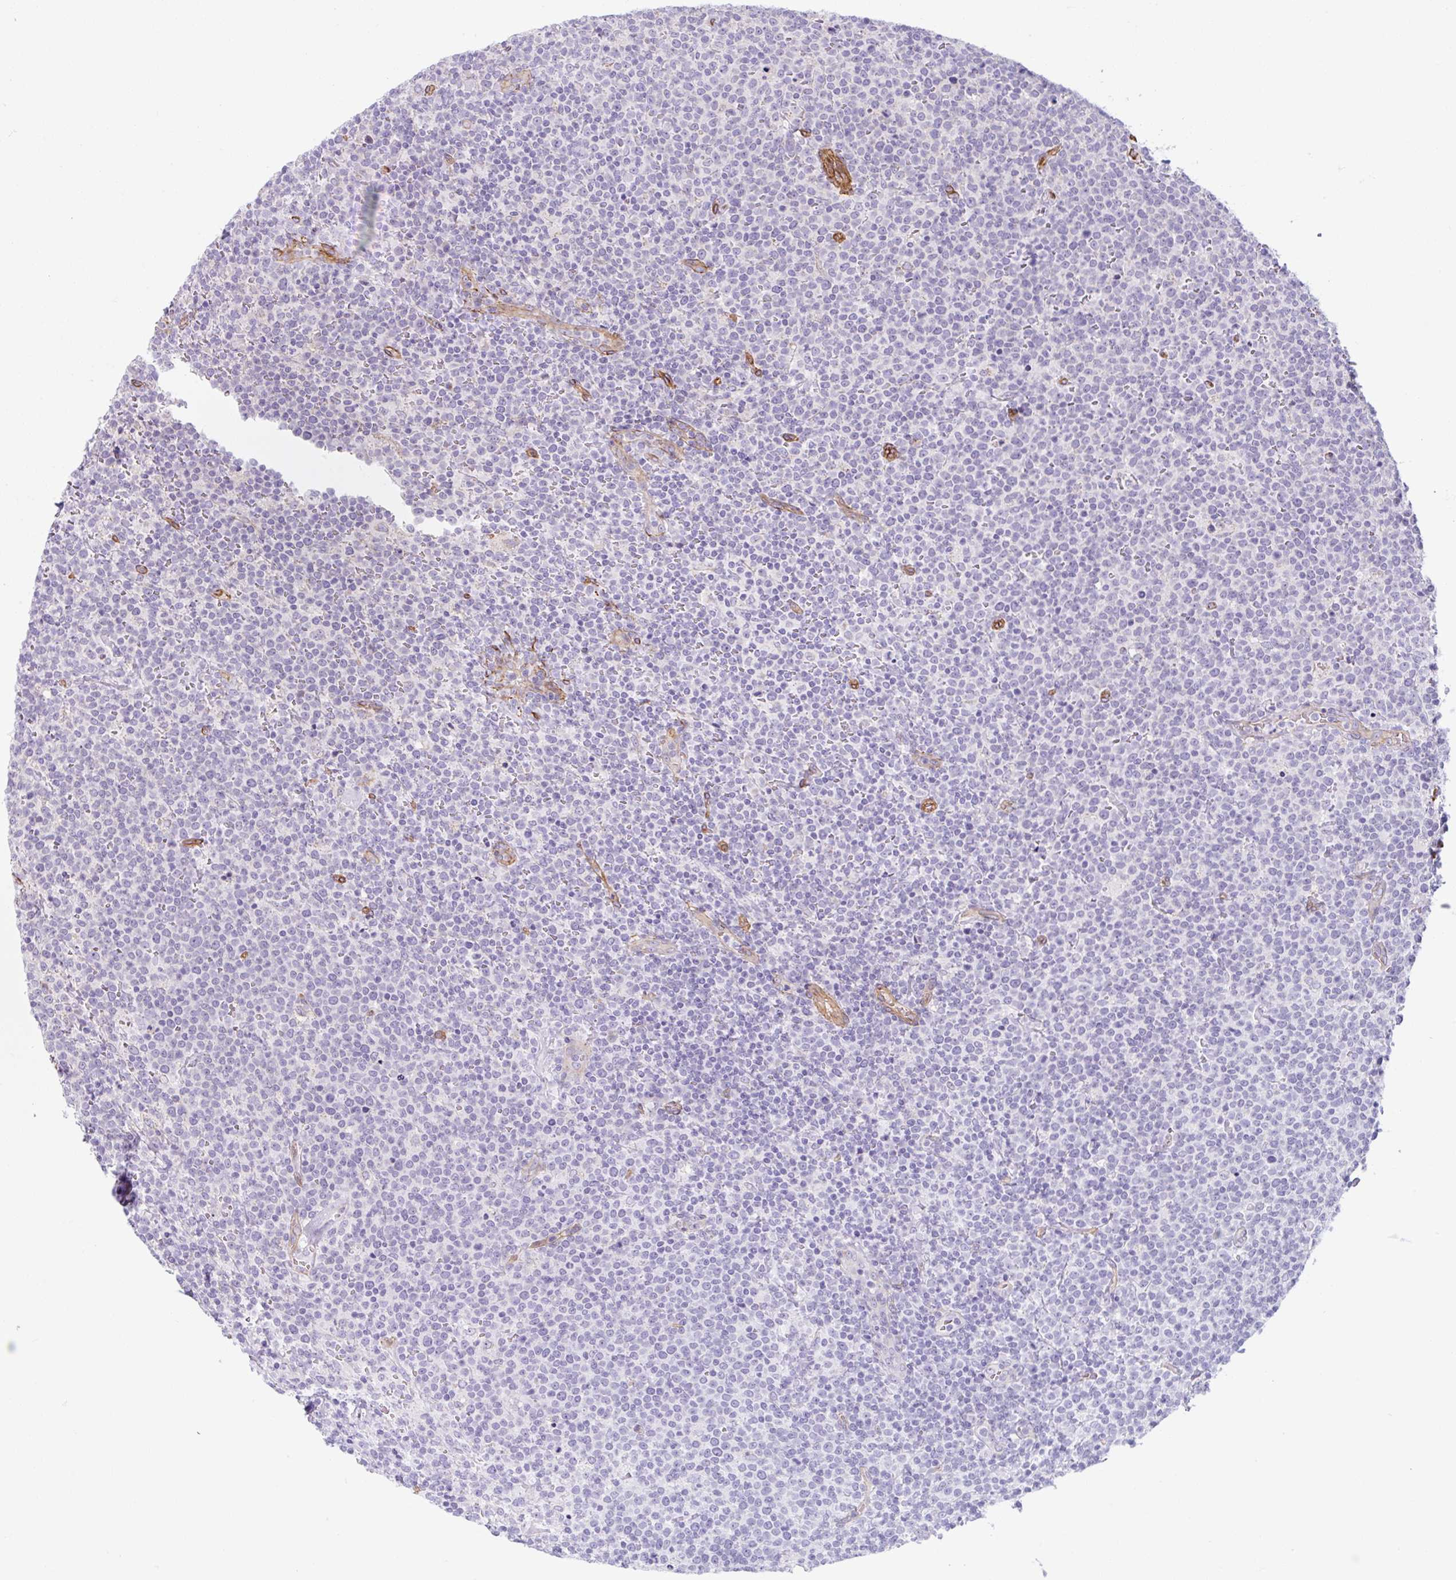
{"staining": {"intensity": "negative", "quantity": "none", "location": "none"}, "tissue": "lymphoma", "cell_type": "Tumor cells", "image_type": "cancer", "snomed": [{"axis": "morphology", "description": "Malignant lymphoma, non-Hodgkin's type, High grade"}, {"axis": "topography", "description": "Lymph node"}], "caption": "This is a histopathology image of immunohistochemistry (IHC) staining of lymphoma, which shows no expression in tumor cells. Nuclei are stained in blue.", "gene": "ANKUB1", "patient": {"sex": "male", "age": 61}}